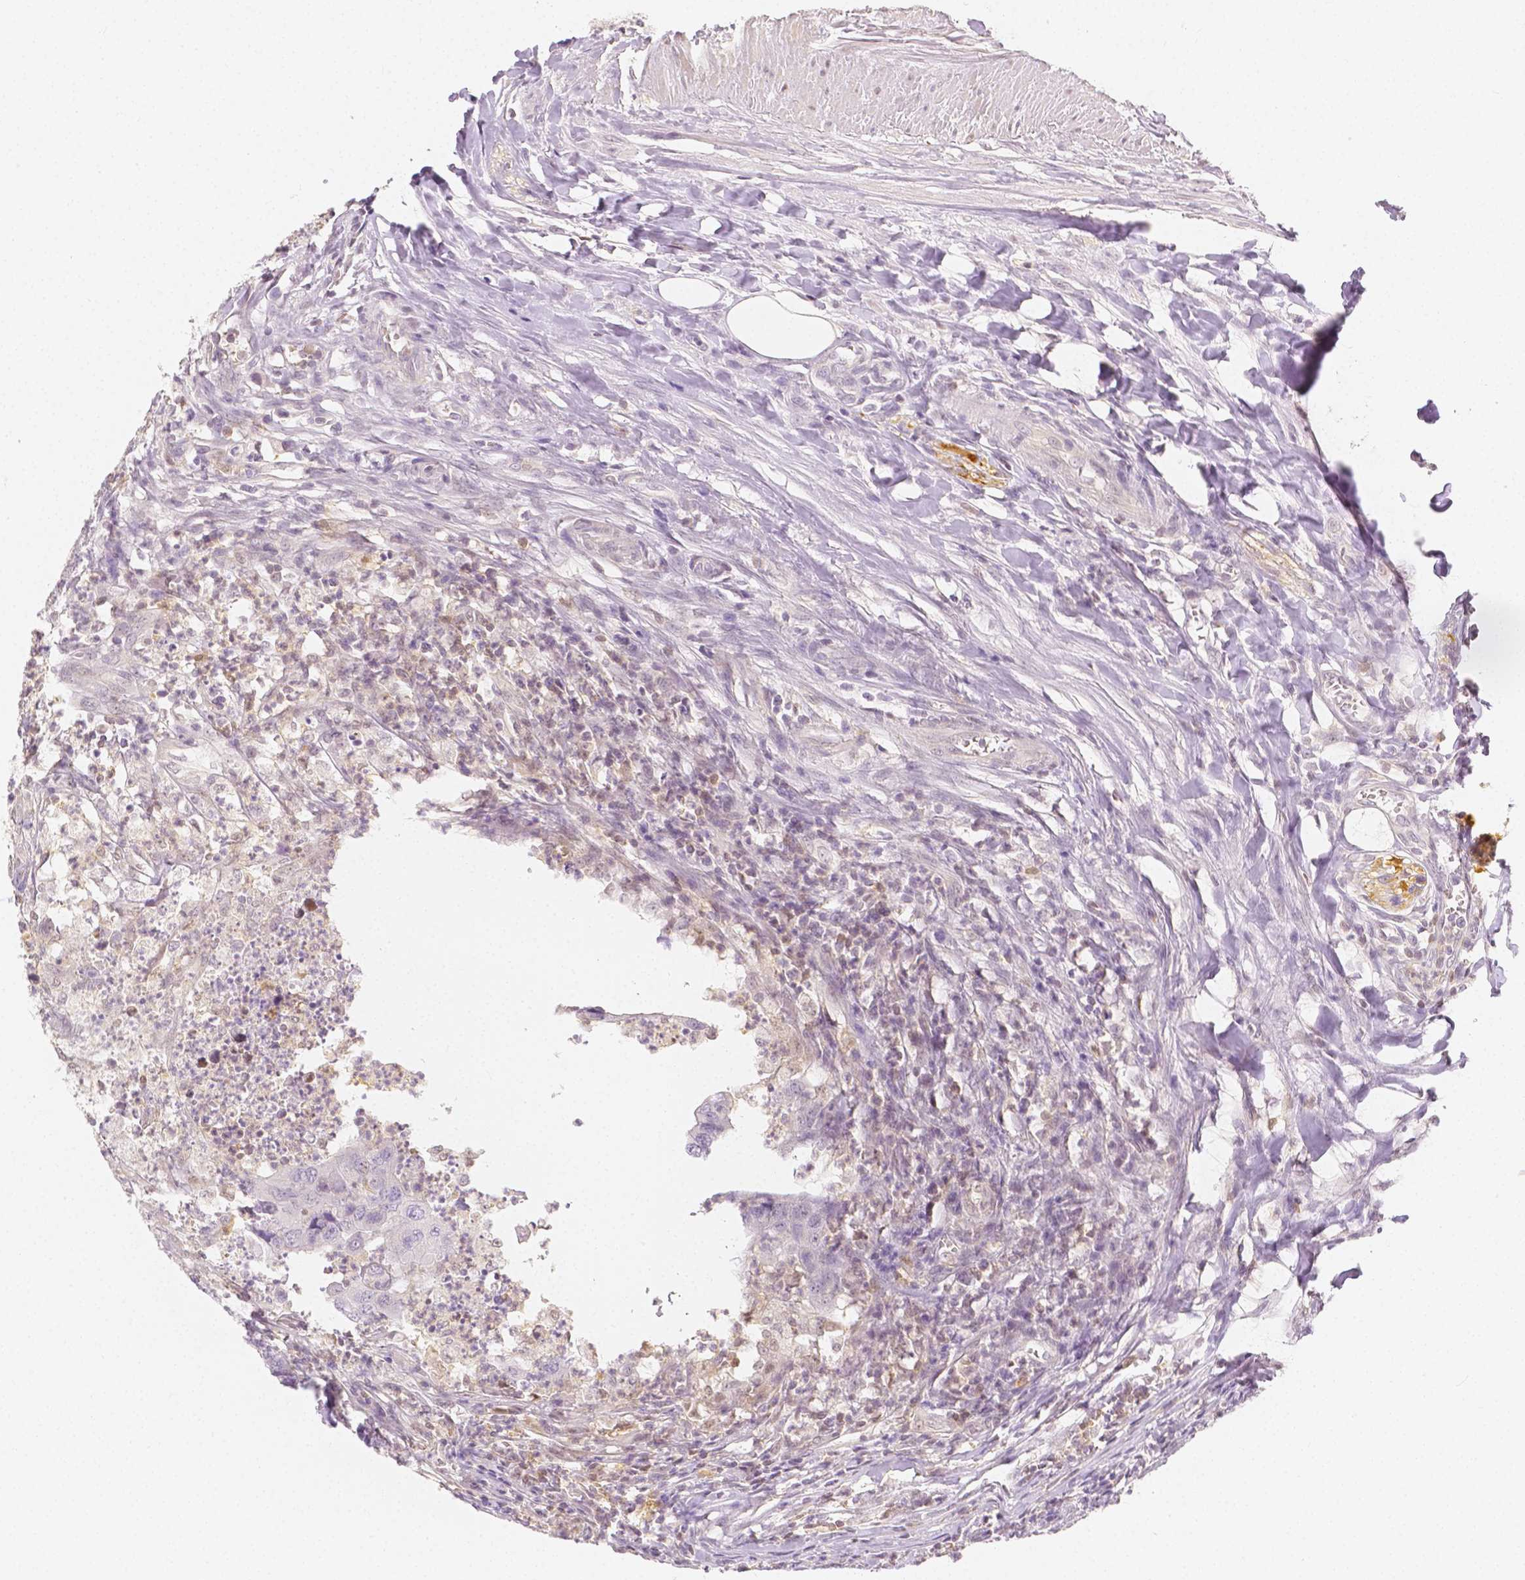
{"staining": {"intensity": "negative", "quantity": "none", "location": "none"}, "tissue": "colorectal cancer", "cell_type": "Tumor cells", "image_type": "cancer", "snomed": [{"axis": "morphology", "description": "Adenocarcinoma, NOS"}, {"axis": "topography", "description": "Colon"}], "caption": "A micrograph of human colorectal cancer is negative for staining in tumor cells.", "gene": "SGTB", "patient": {"sex": "female", "age": 67}}